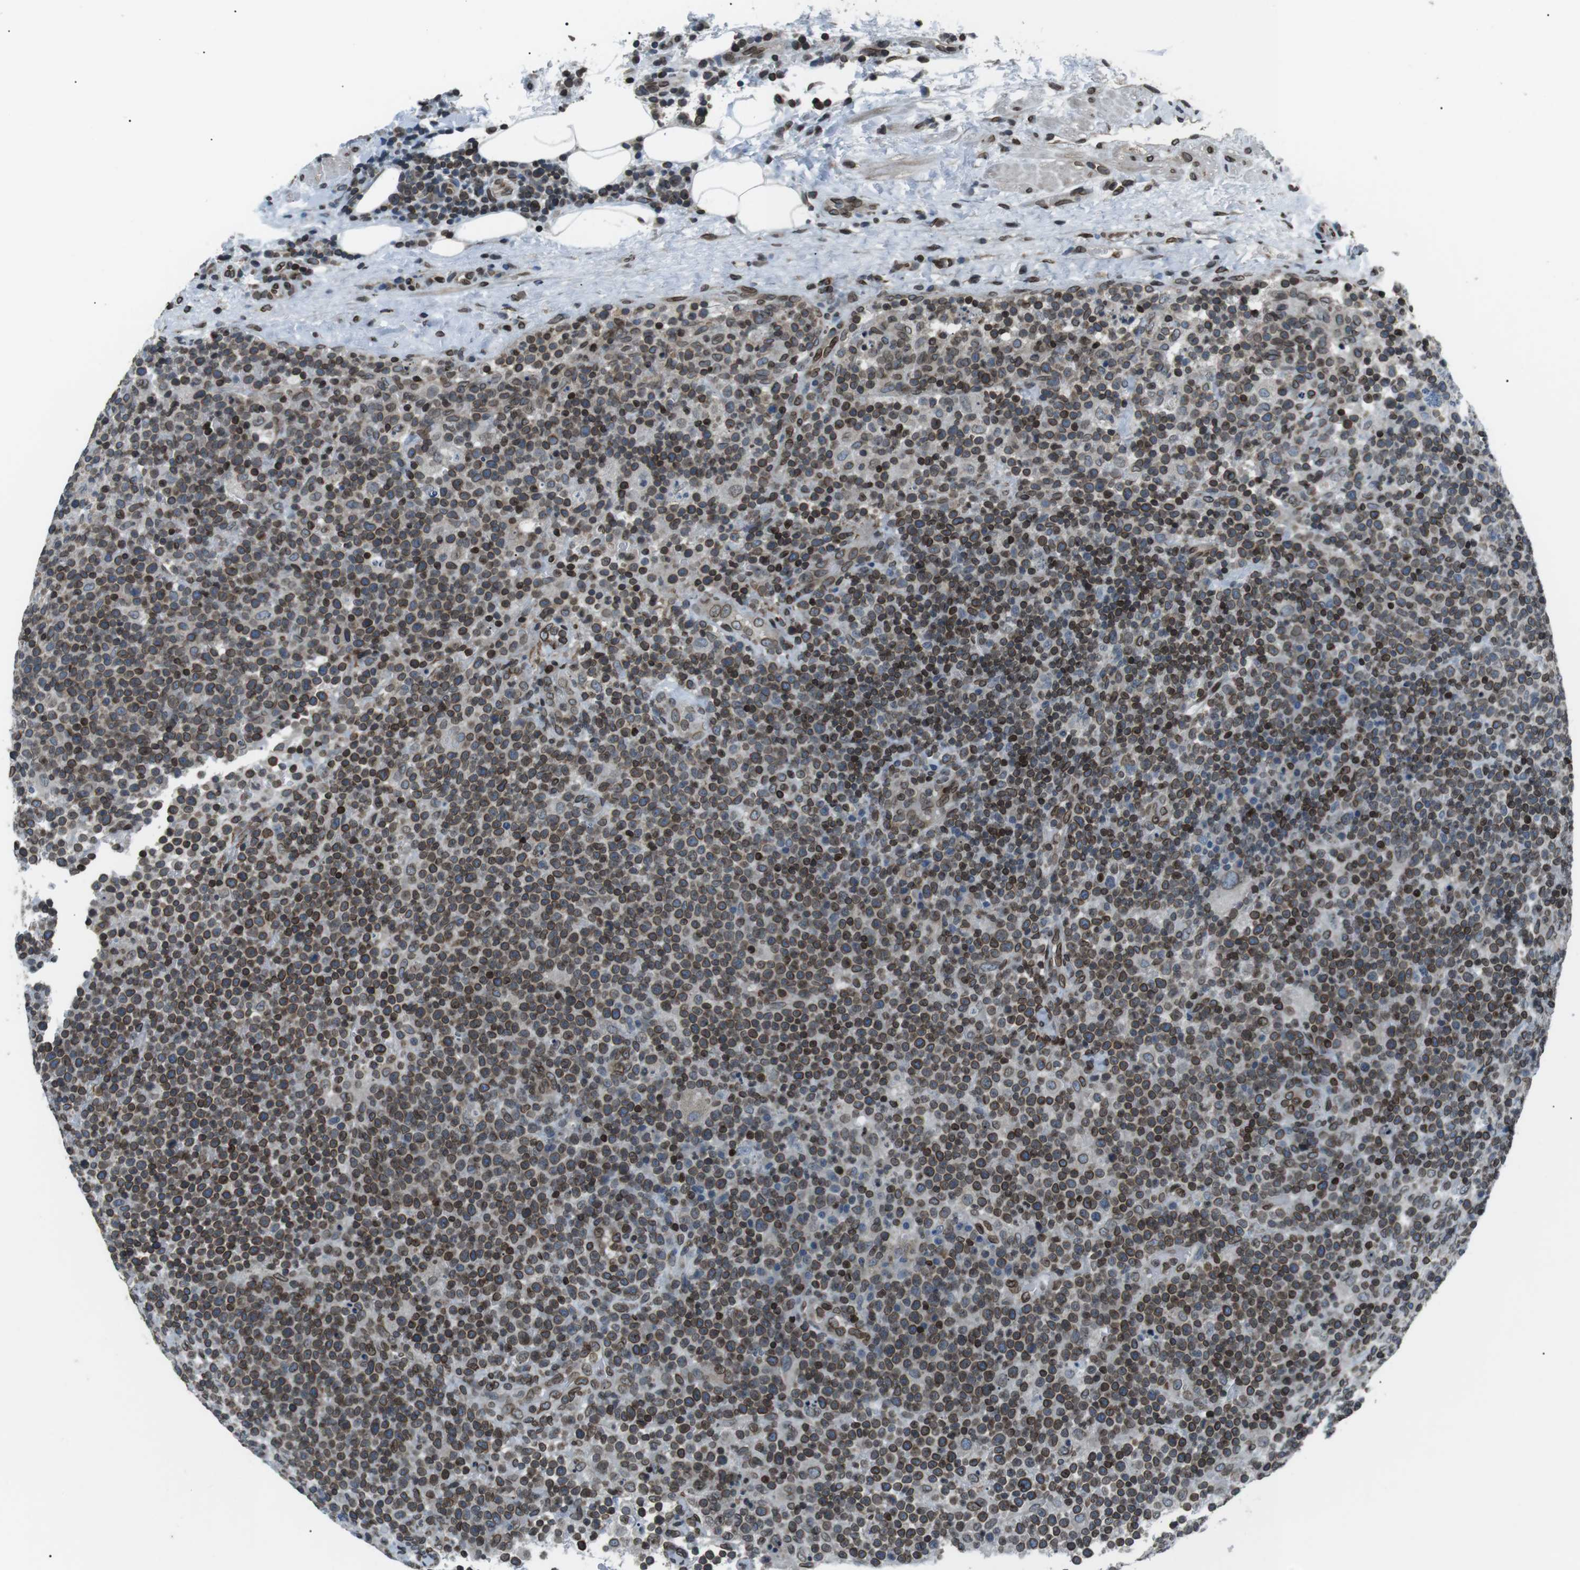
{"staining": {"intensity": "moderate", "quantity": ">75%", "location": "cytoplasmic/membranous,nuclear"}, "tissue": "lymphoma", "cell_type": "Tumor cells", "image_type": "cancer", "snomed": [{"axis": "morphology", "description": "Malignant lymphoma, non-Hodgkin's type, High grade"}, {"axis": "topography", "description": "Lymph node"}], "caption": "Immunohistochemical staining of human lymphoma demonstrates moderate cytoplasmic/membranous and nuclear protein positivity in about >75% of tumor cells.", "gene": "TMX4", "patient": {"sex": "male", "age": 61}}